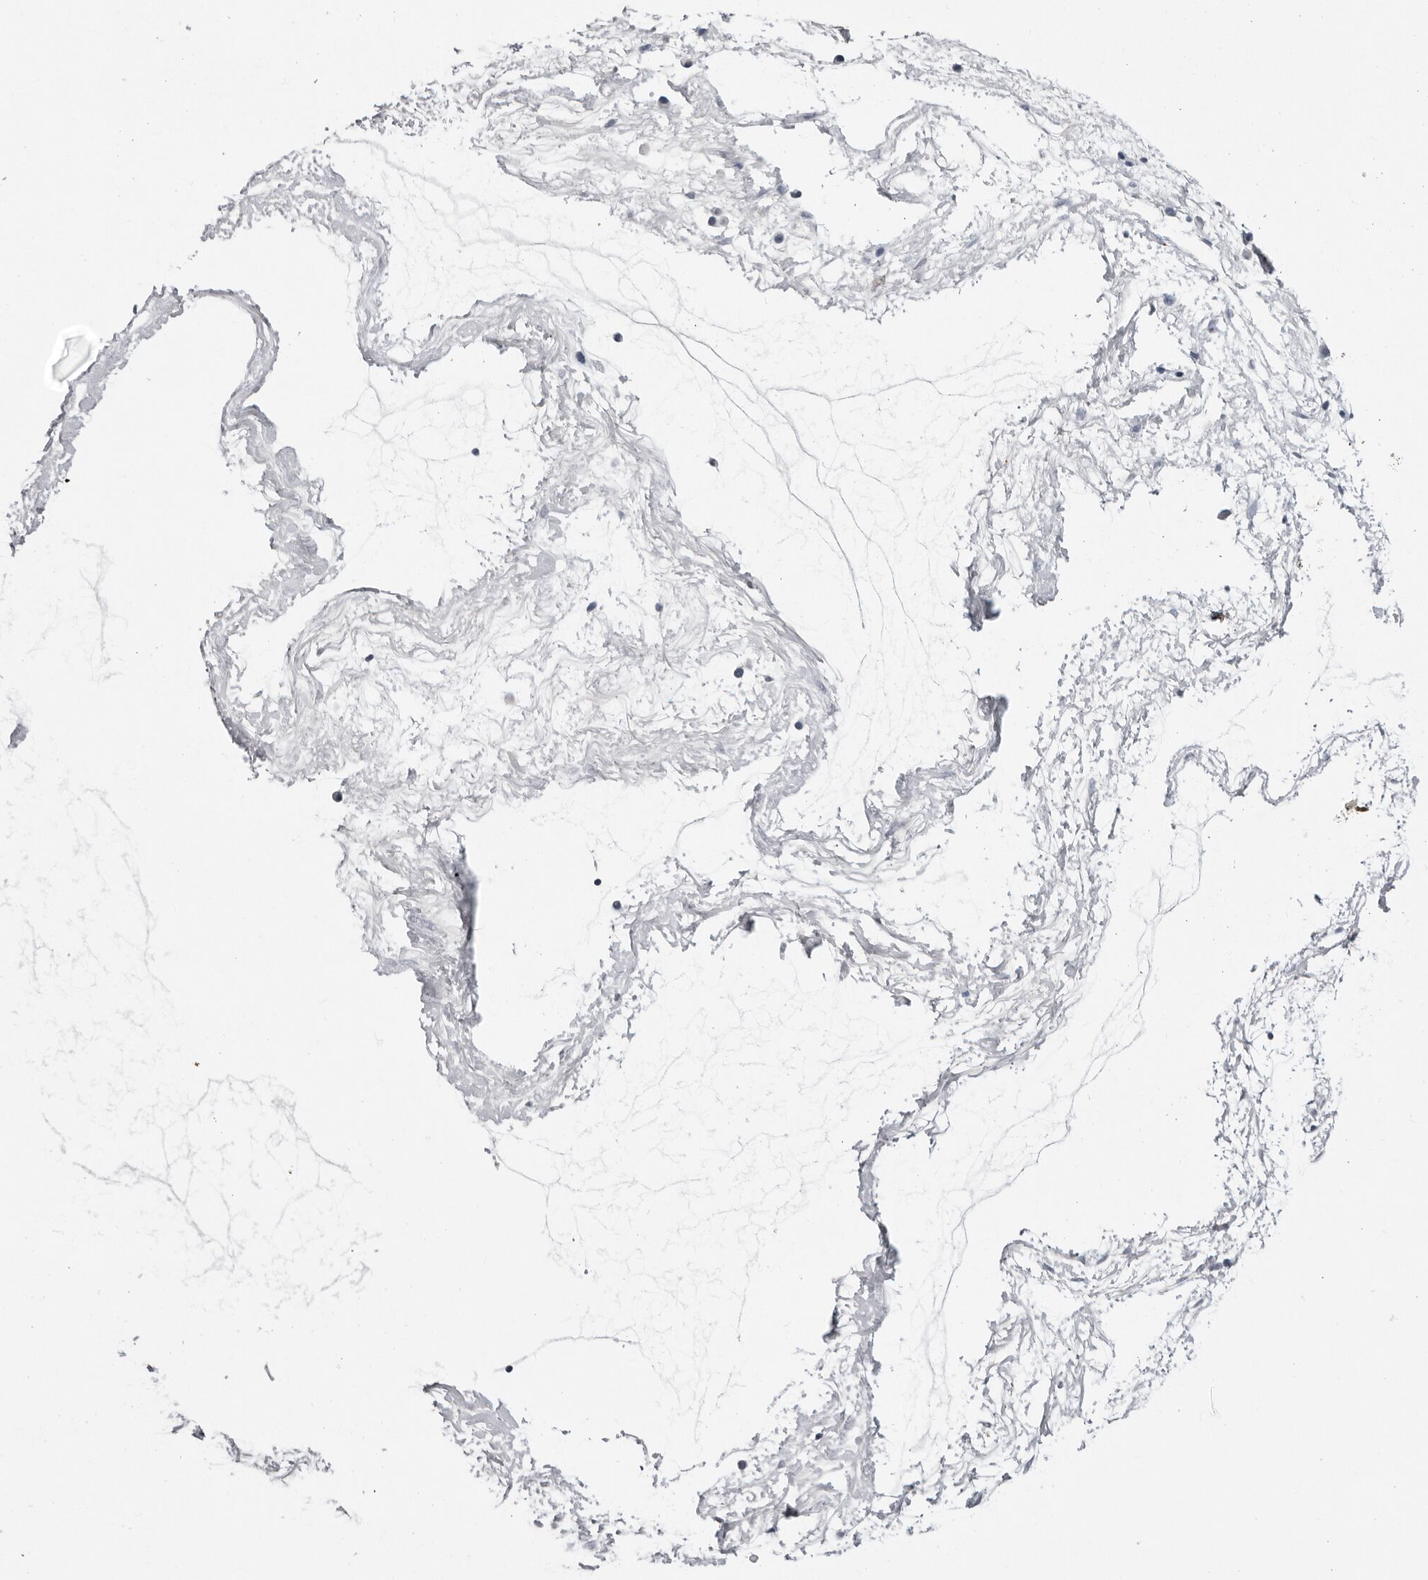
{"staining": {"intensity": "strong", "quantity": ">75%", "location": "cytoplasmic/membranous"}, "tissue": "nasopharynx", "cell_type": "Respiratory epithelial cells", "image_type": "normal", "snomed": [{"axis": "morphology", "description": "Normal tissue, NOS"}, {"axis": "morphology", "description": "Inflammation, NOS"}, {"axis": "topography", "description": "Nasopharynx"}], "caption": "Immunohistochemical staining of unremarkable nasopharynx exhibits strong cytoplasmic/membranous protein expression in approximately >75% of respiratory epithelial cells. The staining was performed using DAB (3,3'-diaminobenzidine), with brown indicating positive protein expression. Nuclei are stained blue with hematoxylin.", "gene": "SERPINF2", "patient": {"sex": "male", "age": 48}}